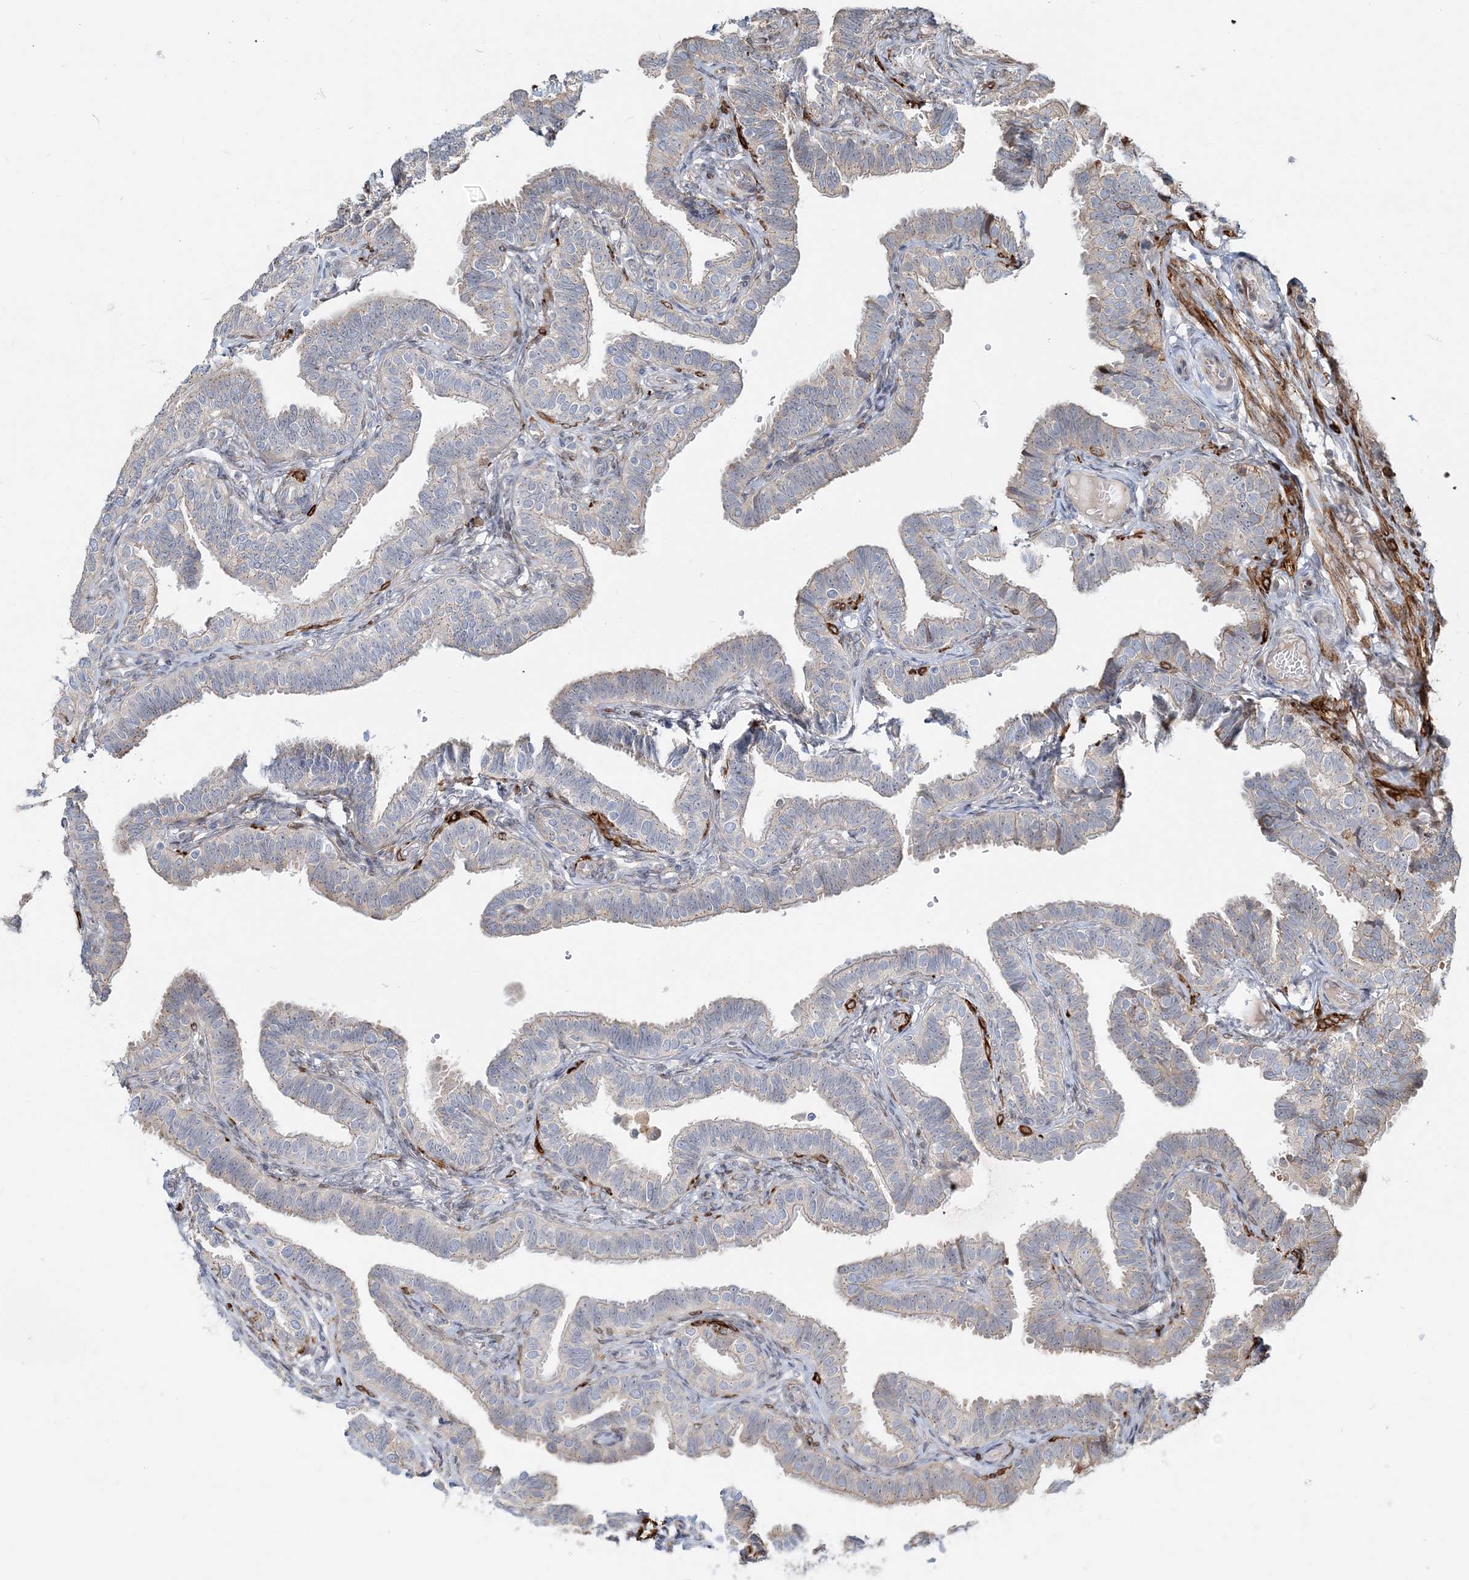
{"staining": {"intensity": "weak", "quantity": "25%-75%", "location": "cytoplasmic/membranous"}, "tissue": "fallopian tube", "cell_type": "Glandular cells", "image_type": "normal", "snomed": [{"axis": "morphology", "description": "Normal tissue, NOS"}, {"axis": "topography", "description": "Fallopian tube"}], "caption": "Benign fallopian tube was stained to show a protein in brown. There is low levels of weak cytoplasmic/membranous staining in approximately 25%-75% of glandular cells. The staining is performed using DAB (3,3'-diaminobenzidine) brown chromogen to label protein expression. The nuclei are counter-stained blue using hematoxylin.", "gene": "CXXC5", "patient": {"sex": "female", "age": 39}}